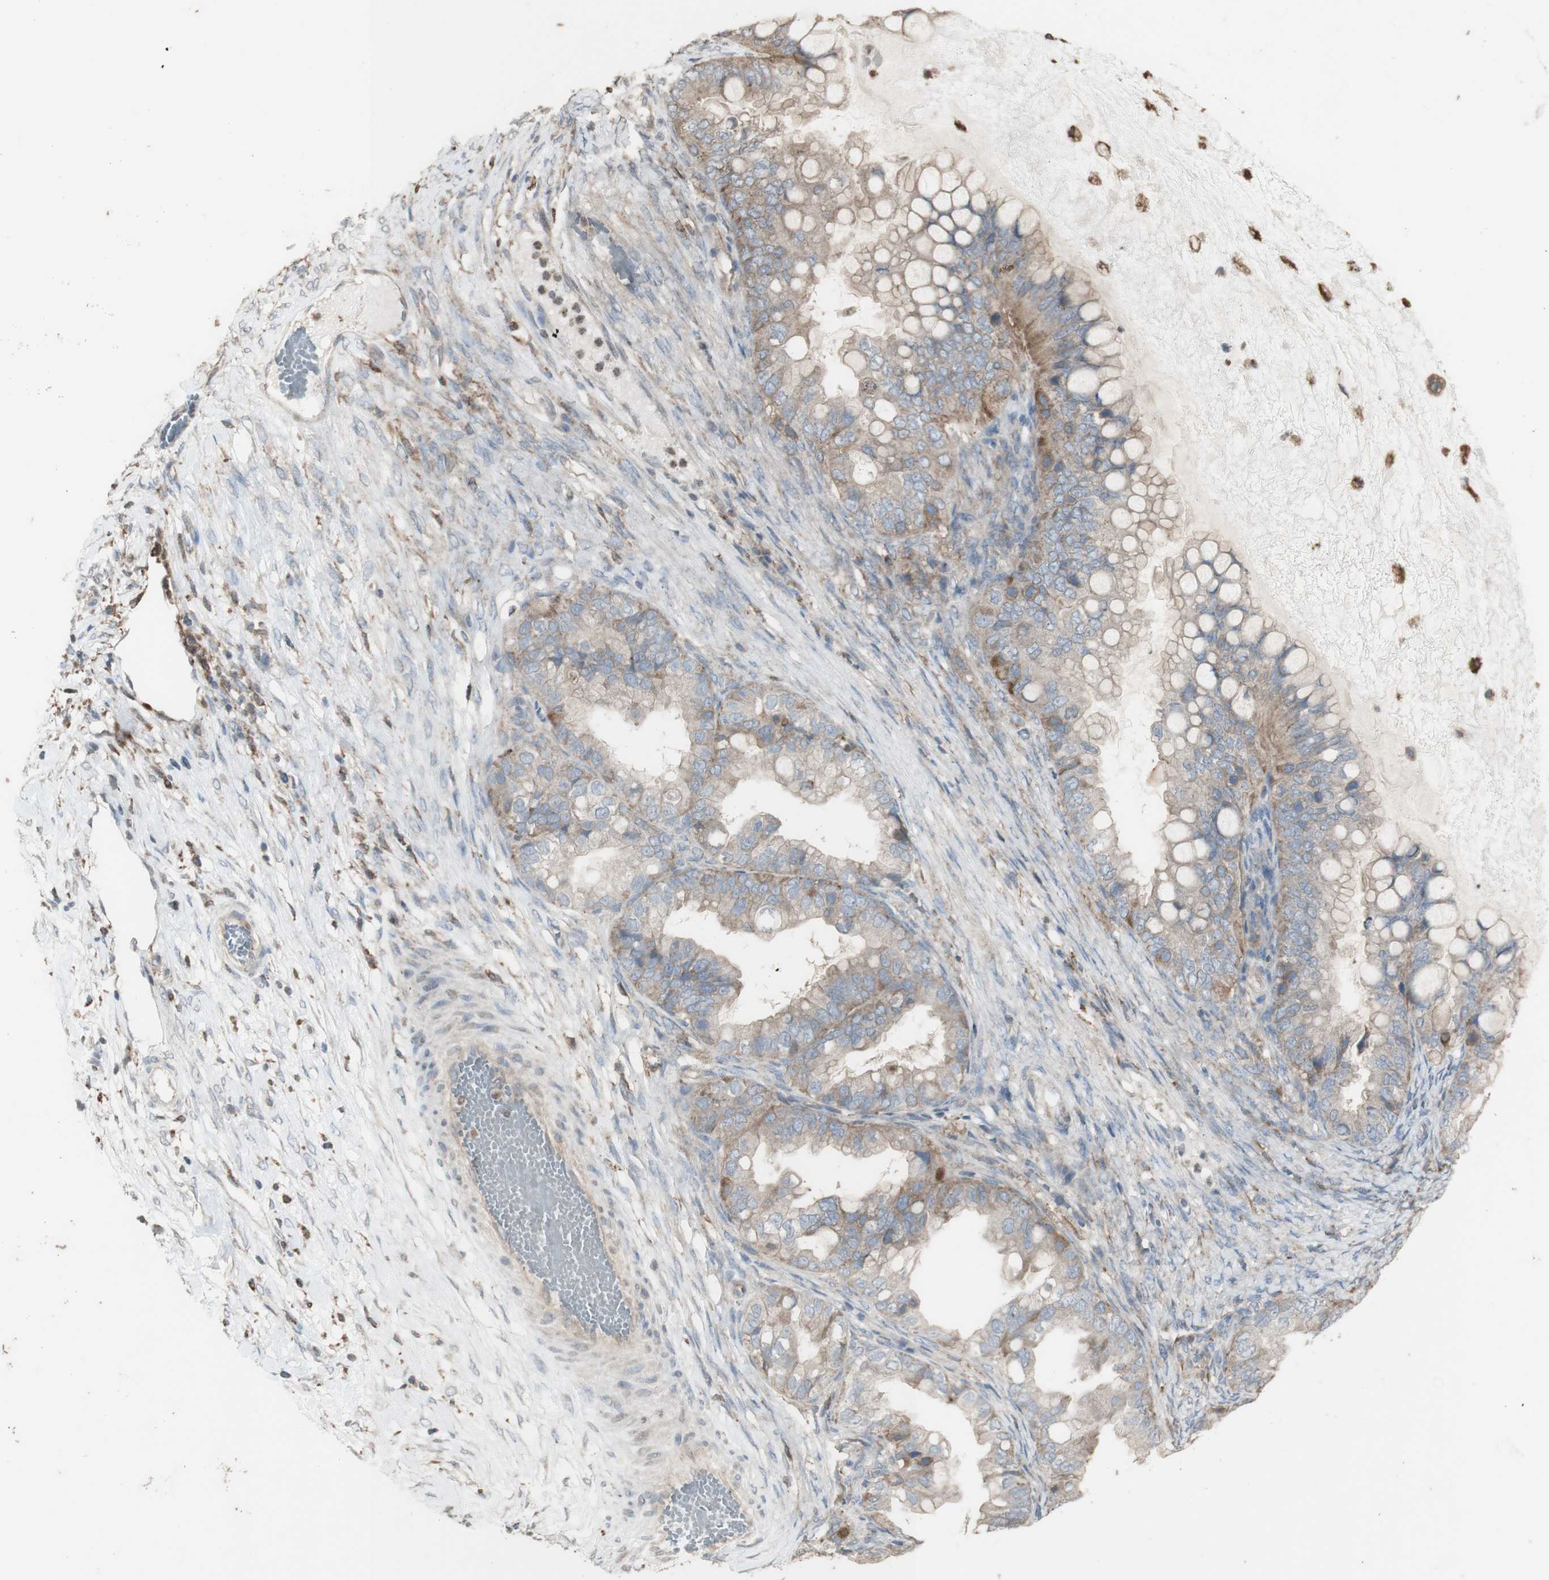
{"staining": {"intensity": "weak", "quantity": ">75%", "location": "cytoplasmic/membranous"}, "tissue": "ovarian cancer", "cell_type": "Tumor cells", "image_type": "cancer", "snomed": [{"axis": "morphology", "description": "Cystadenocarcinoma, mucinous, NOS"}, {"axis": "topography", "description": "Ovary"}], "caption": "Immunohistochemical staining of human ovarian cancer (mucinous cystadenocarcinoma) displays weak cytoplasmic/membranous protein staining in approximately >75% of tumor cells.", "gene": "ATP6V1E1", "patient": {"sex": "female", "age": 80}}